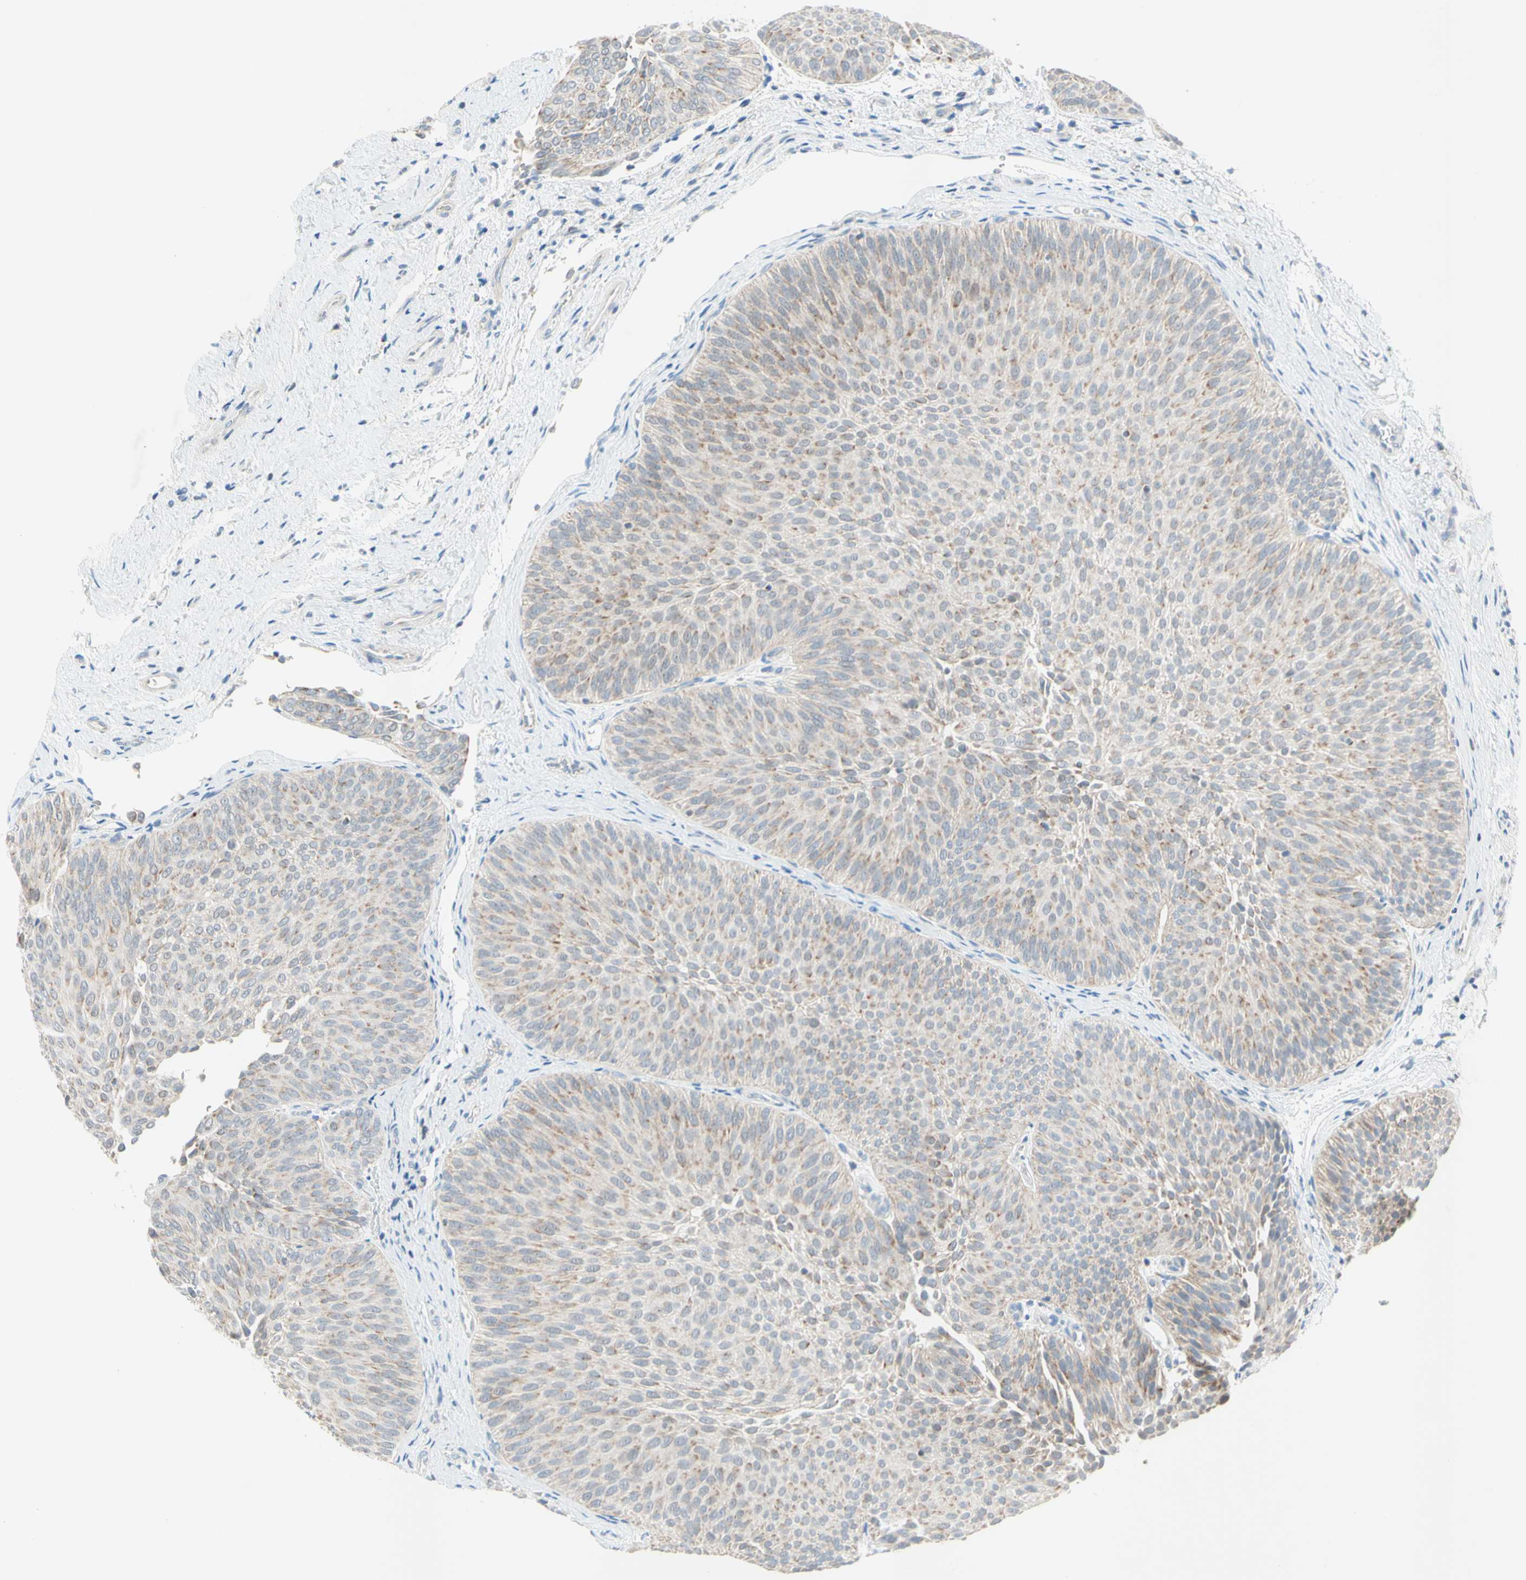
{"staining": {"intensity": "weak", "quantity": "25%-75%", "location": "cytoplasmic/membranous"}, "tissue": "urothelial cancer", "cell_type": "Tumor cells", "image_type": "cancer", "snomed": [{"axis": "morphology", "description": "Urothelial carcinoma, Low grade"}, {"axis": "topography", "description": "Urinary bladder"}], "caption": "Urothelial carcinoma (low-grade) stained with immunohistochemistry (IHC) reveals weak cytoplasmic/membranous expression in about 25%-75% of tumor cells.", "gene": "MFF", "patient": {"sex": "female", "age": 60}}